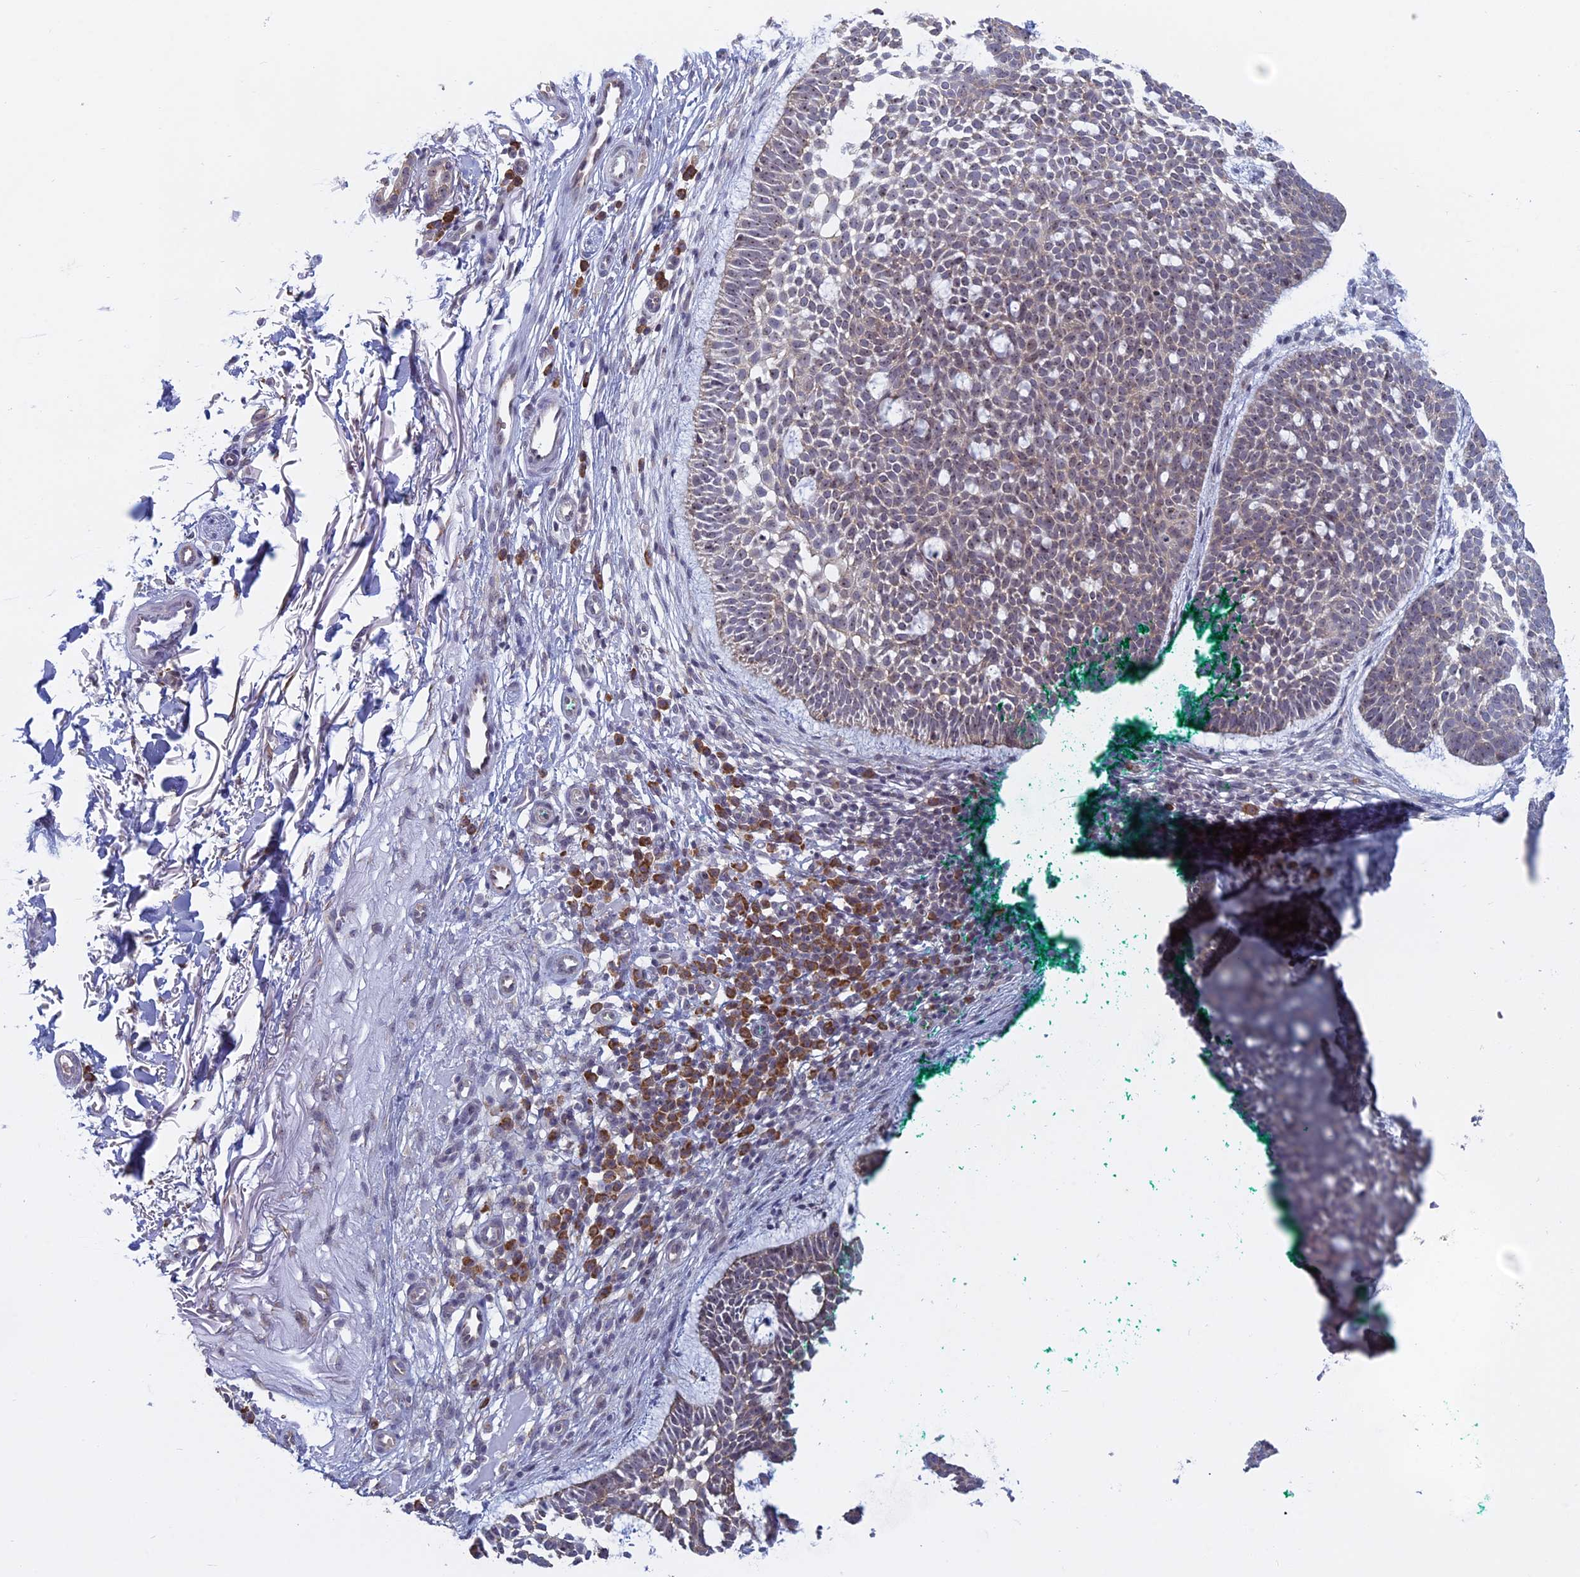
{"staining": {"intensity": "weak", "quantity": "<25%", "location": "cytoplasmic/membranous"}, "tissue": "skin cancer", "cell_type": "Tumor cells", "image_type": "cancer", "snomed": [{"axis": "morphology", "description": "Basal cell carcinoma"}, {"axis": "topography", "description": "Skin"}], "caption": "Tumor cells are negative for protein expression in human skin cancer (basal cell carcinoma). The staining was performed using DAB (3,3'-diaminobenzidine) to visualize the protein expression in brown, while the nuclei were stained in blue with hematoxylin (Magnification: 20x).", "gene": "RPS19BP1", "patient": {"sex": "male", "age": 85}}